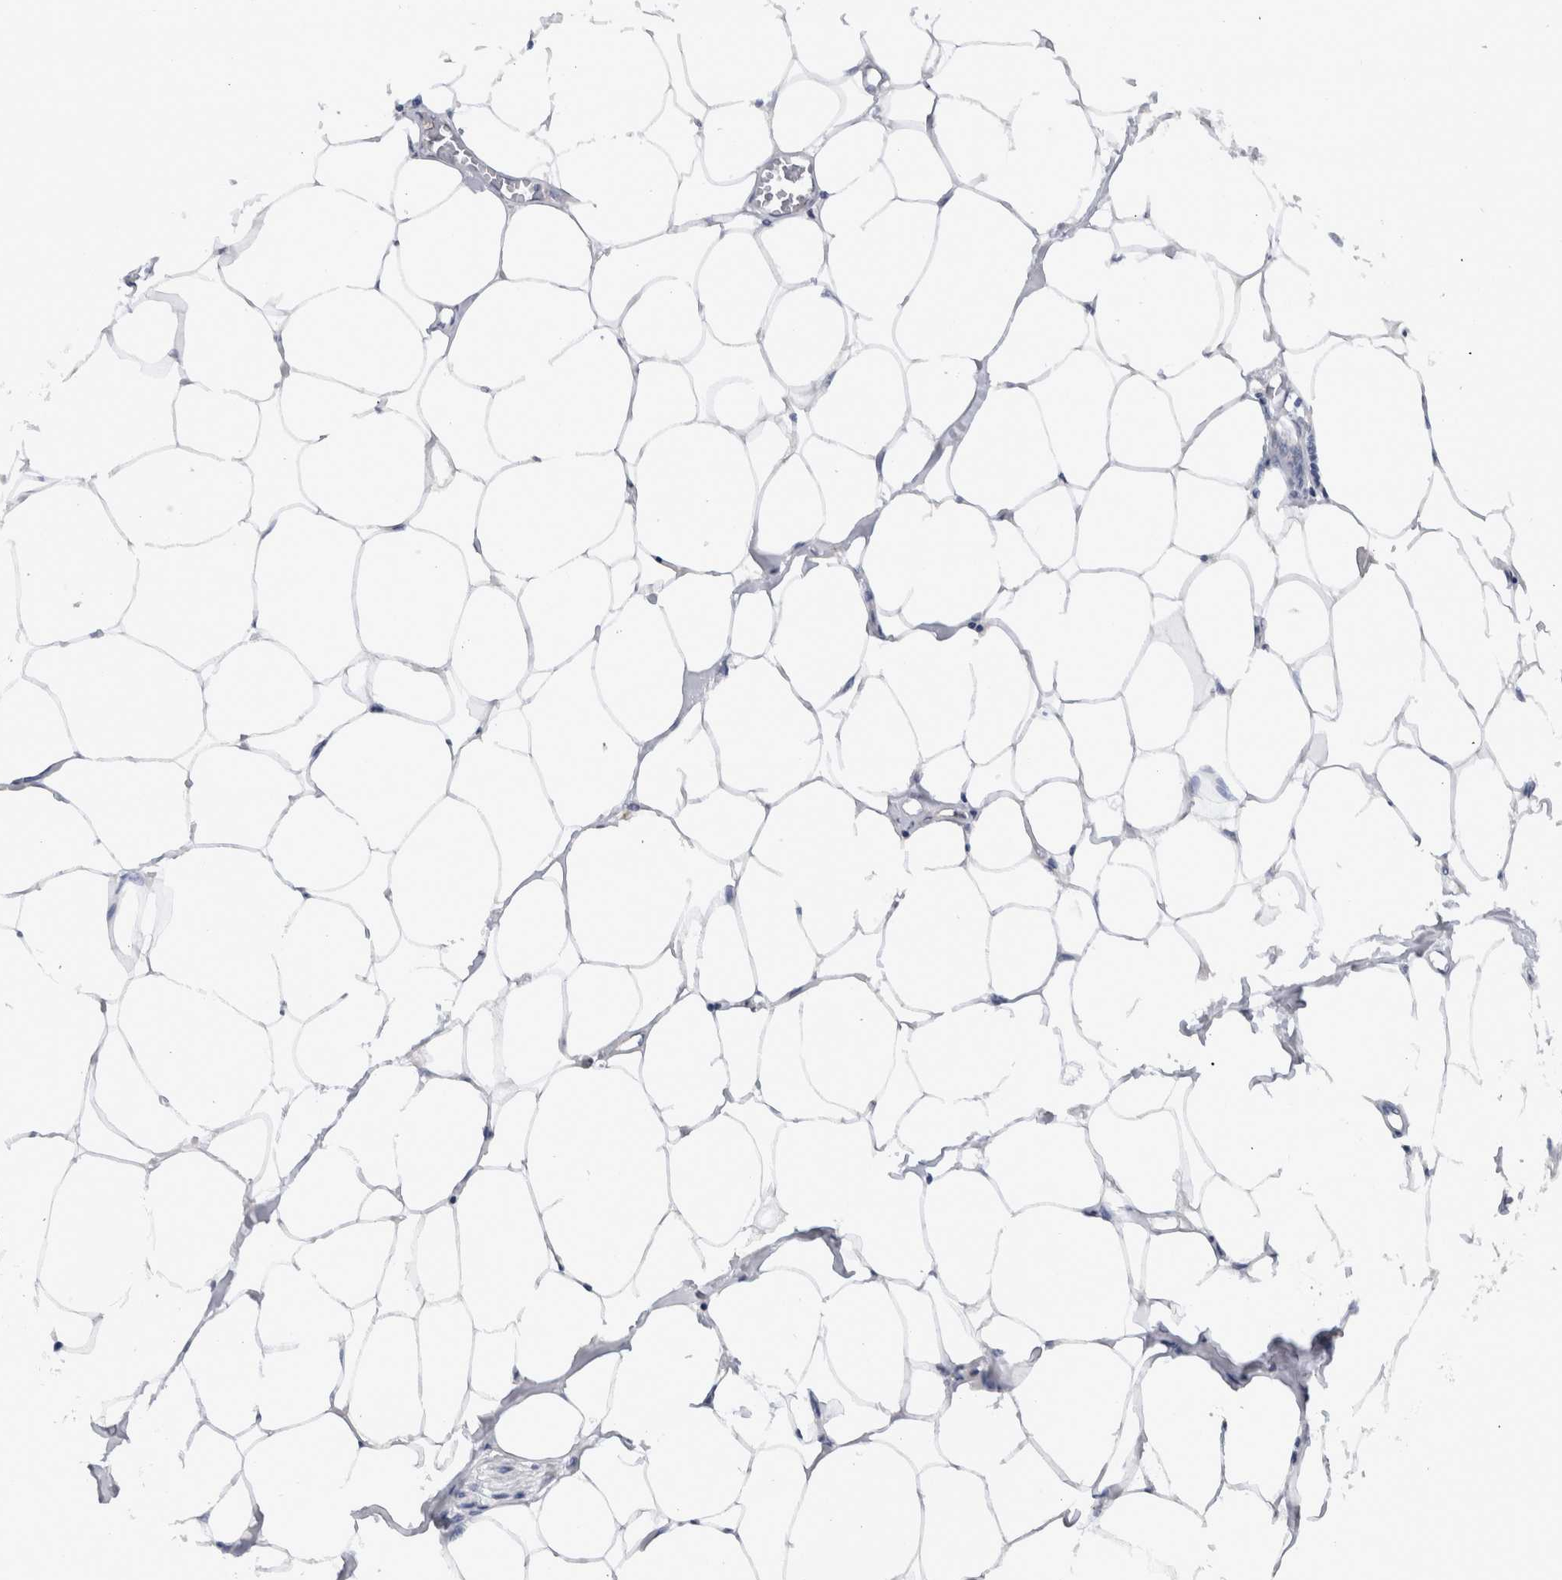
{"staining": {"intensity": "negative", "quantity": "none", "location": "none"}, "tissue": "adipose tissue", "cell_type": "Adipocytes", "image_type": "normal", "snomed": [{"axis": "morphology", "description": "Normal tissue, NOS"}, {"axis": "morphology", "description": "Adenocarcinoma, NOS"}, {"axis": "topography", "description": "Colon"}, {"axis": "topography", "description": "Peripheral nerve tissue"}], "caption": "Human adipose tissue stained for a protein using IHC demonstrates no staining in adipocytes.", "gene": "CD63", "patient": {"sex": "male", "age": 14}}